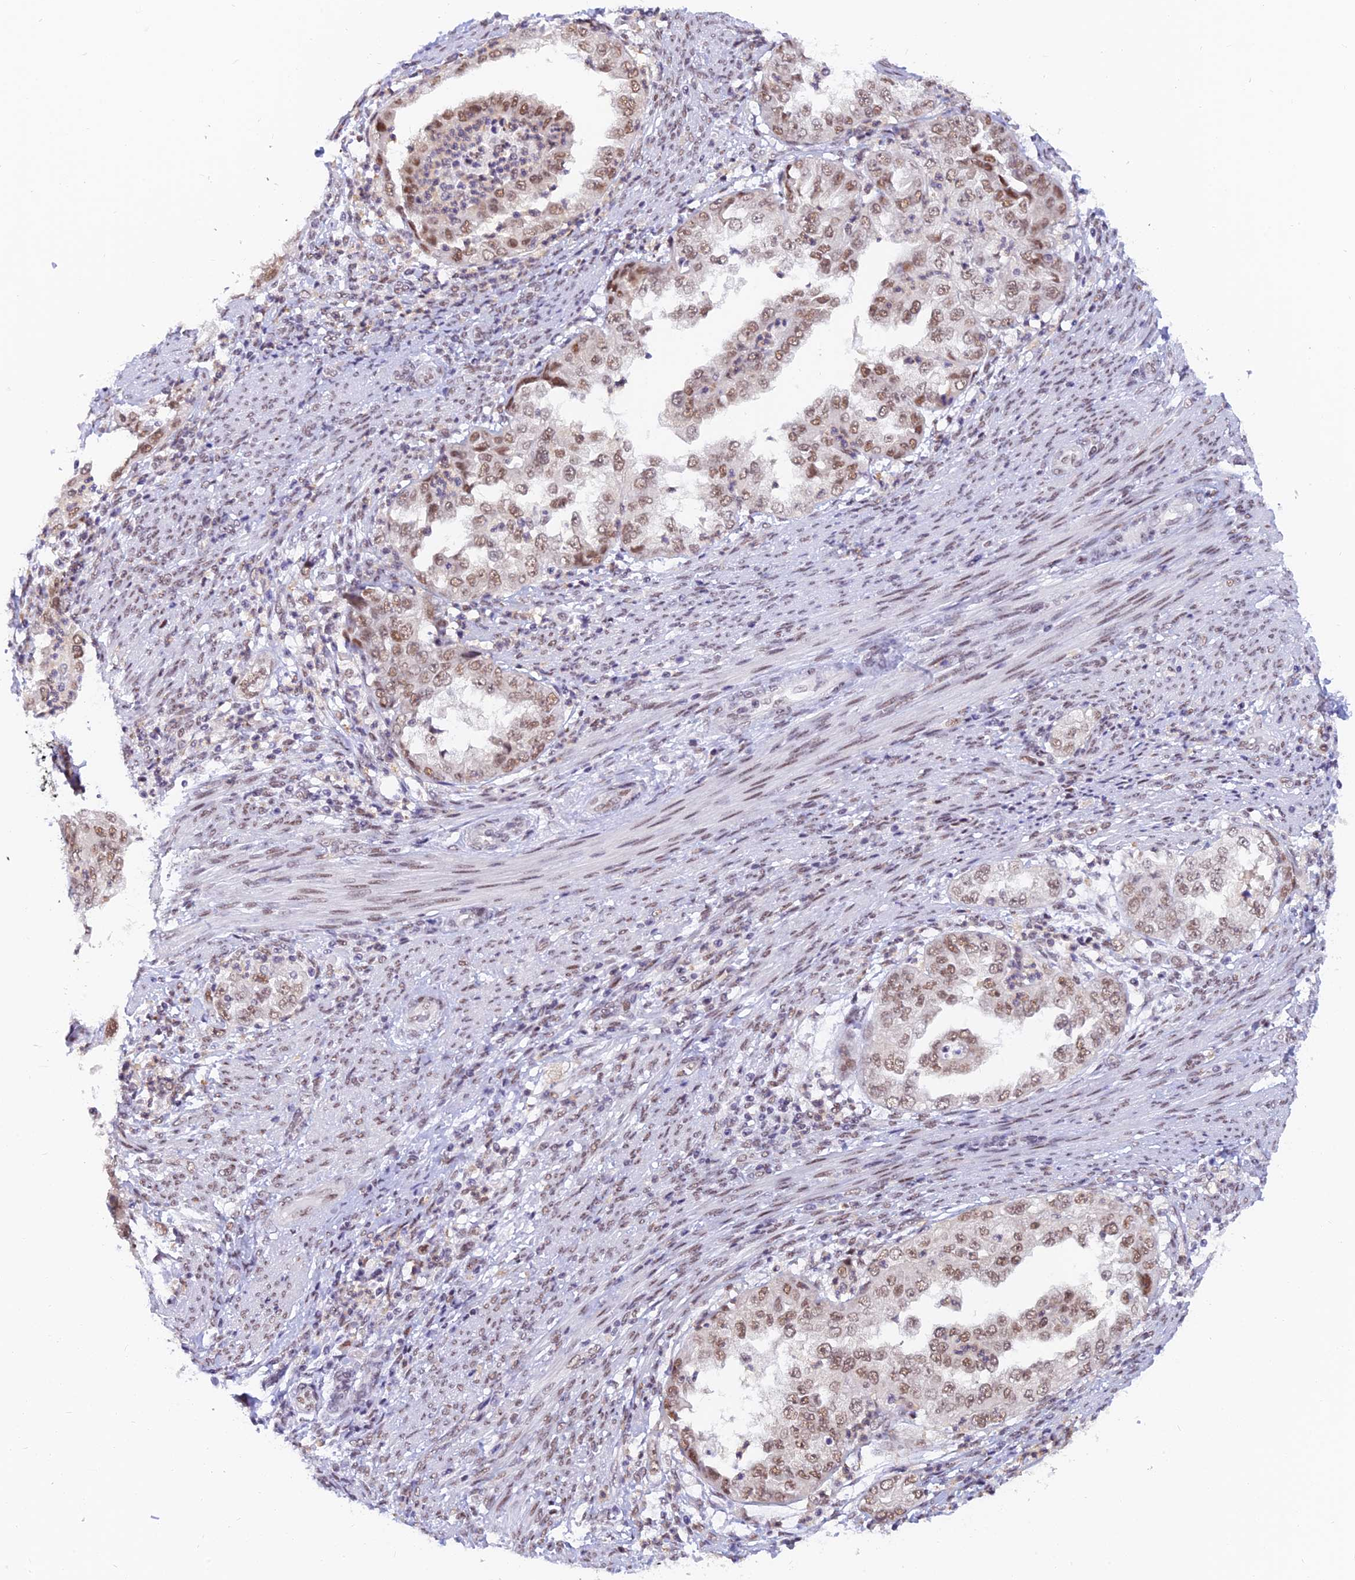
{"staining": {"intensity": "moderate", "quantity": ">75%", "location": "nuclear"}, "tissue": "endometrial cancer", "cell_type": "Tumor cells", "image_type": "cancer", "snomed": [{"axis": "morphology", "description": "Adenocarcinoma, NOS"}, {"axis": "topography", "description": "Endometrium"}], "caption": "Immunohistochemical staining of human endometrial cancer shows moderate nuclear protein expression in about >75% of tumor cells.", "gene": "DPY30", "patient": {"sex": "female", "age": 85}}